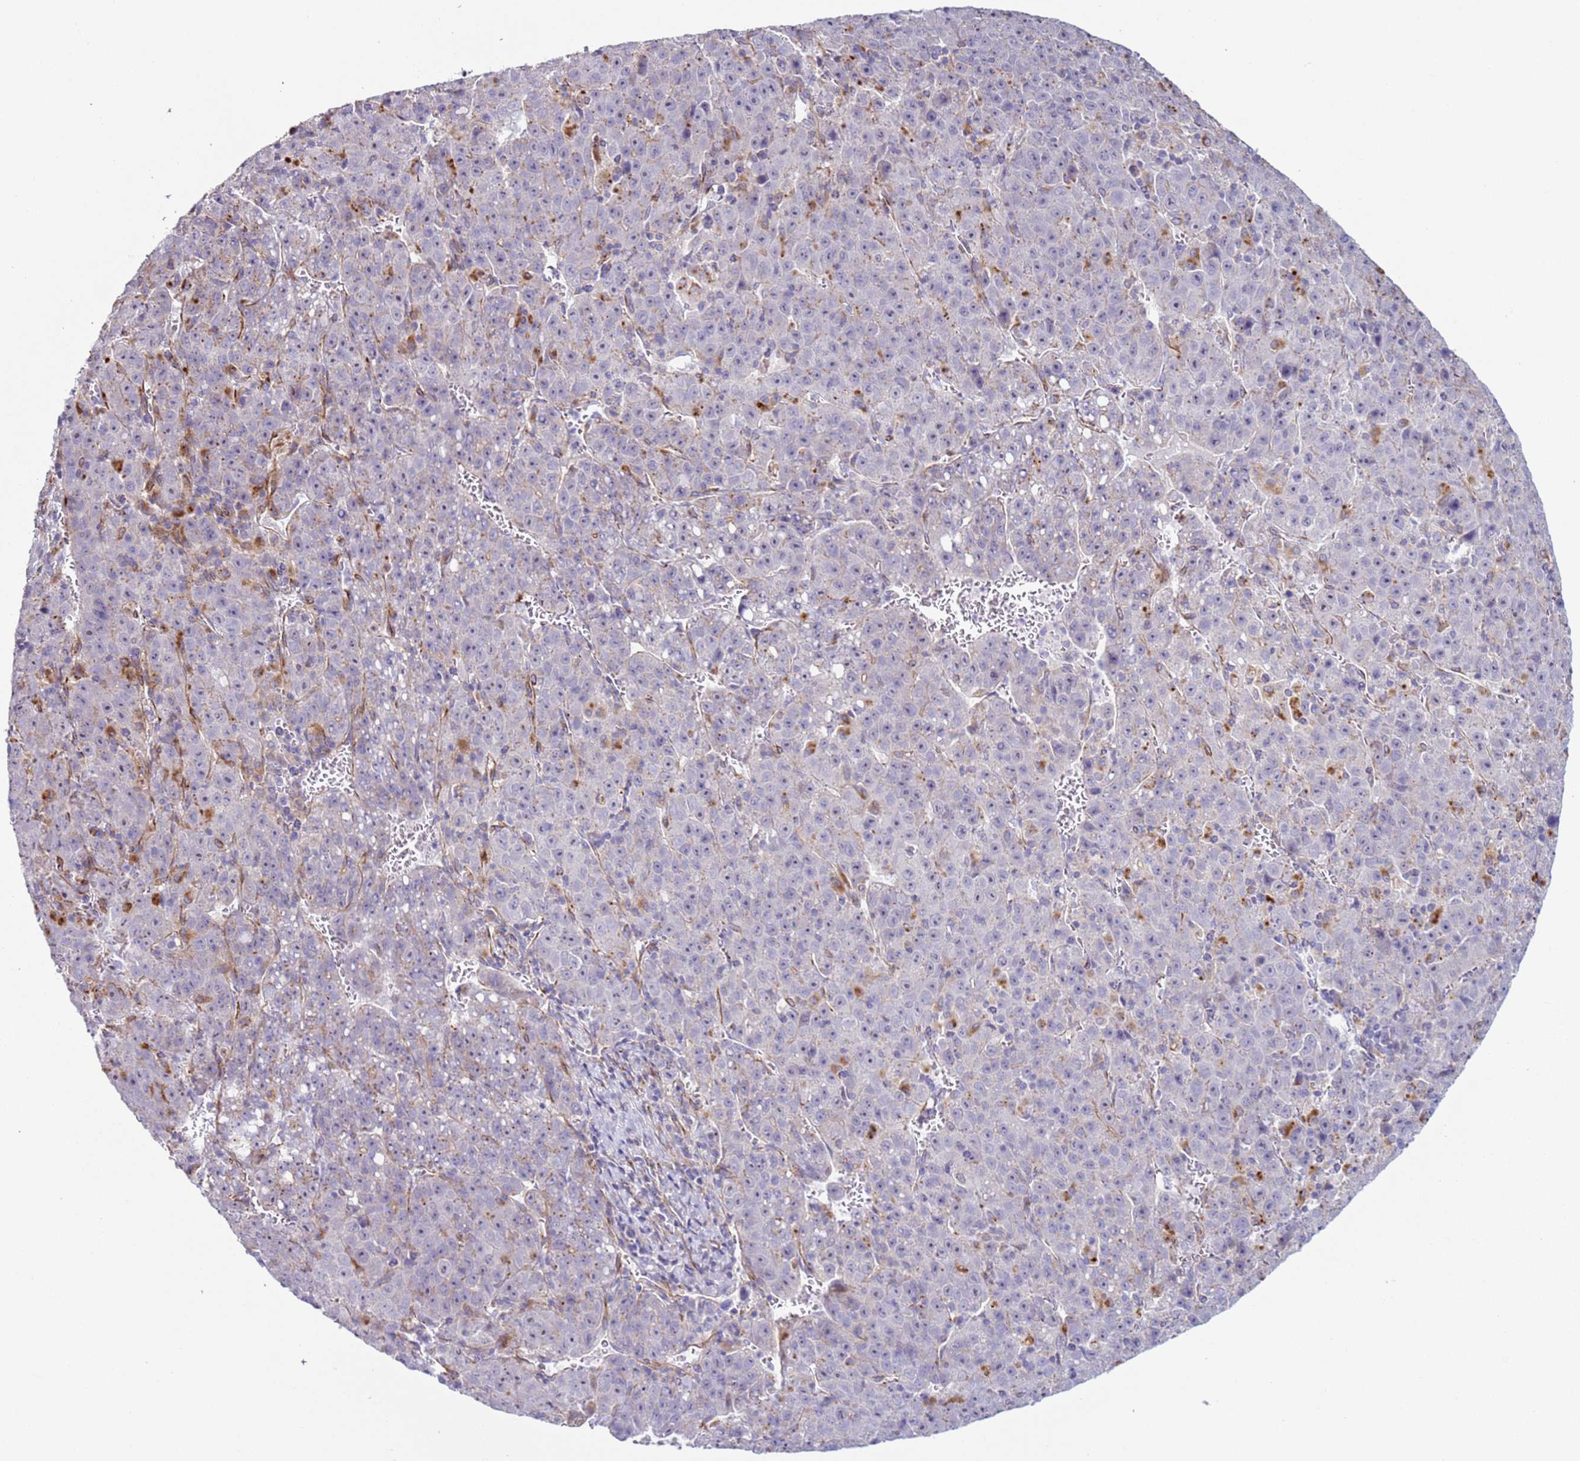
{"staining": {"intensity": "negative", "quantity": "none", "location": "none"}, "tissue": "liver cancer", "cell_type": "Tumor cells", "image_type": "cancer", "snomed": [{"axis": "morphology", "description": "Carcinoma, Hepatocellular, NOS"}, {"axis": "topography", "description": "Liver"}], "caption": "Micrograph shows no significant protein positivity in tumor cells of liver cancer. (Stains: DAB (3,3'-diaminobenzidine) immunohistochemistry with hematoxylin counter stain, Microscopy: brightfield microscopy at high magnification).", "gene": "HEATR1", "patient": {"sex": "female", "age": 53}}